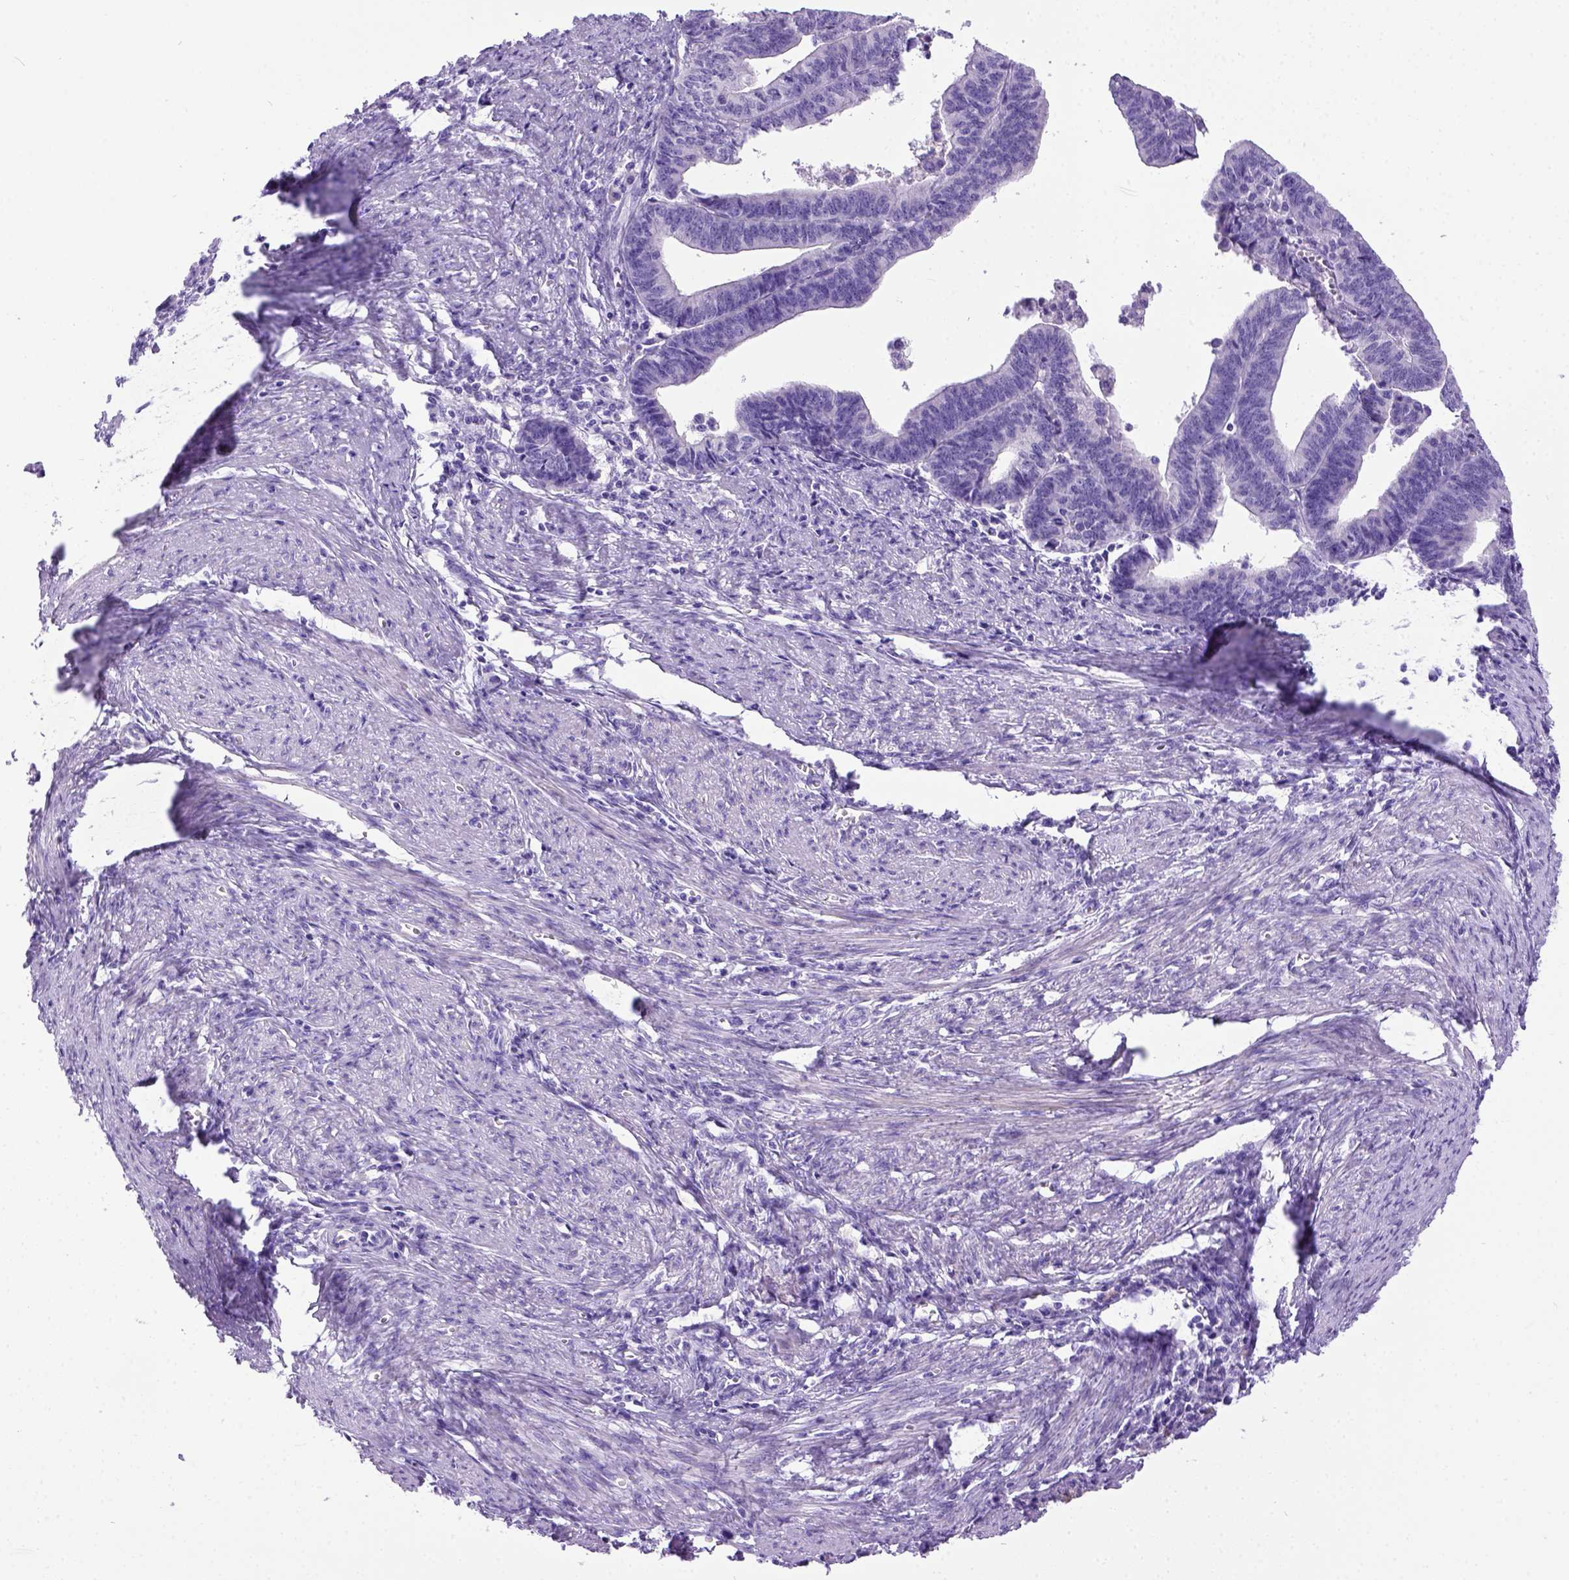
{"staining": {"intensity": "negative", "quantity": "none", "location": "none"}, "tissue": "endometrial cancer", "cell_type": "Tumor cells", "image_type": "cancer", "snomed": [{"axis": "morphology", "description": "Adenocarcinoma, NOS"}, {"axis": "topography", "description": "Endometrium"}], "caption": "Tumor cells are negative for protein expression in human endometrial cancer (adenocarcinoma).", "gene": "IGF2", "patient": {"sex": "female", "age": 65}}